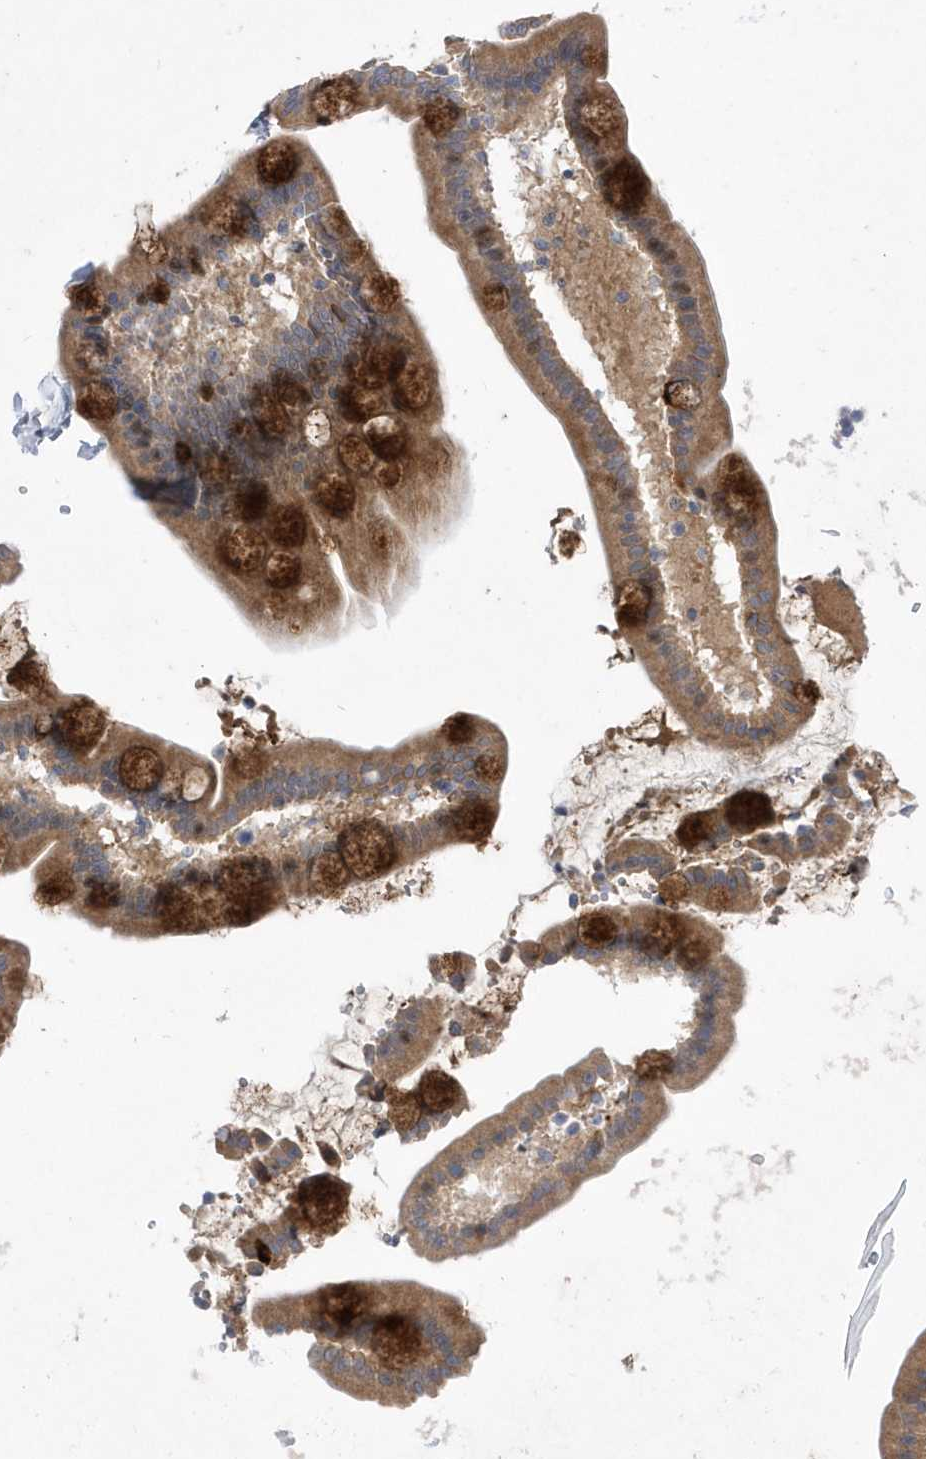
{"staining": {"intensity": "strong", "quantity": "25%-75%", "location": "cytoplasmic/membranous"}, "tissue": "duodenum", "cell_type": "Glandular cells", "image_type": "normal", "snomed": [{"axis": "morphology", "description": "Normal tissue, NOS"}, {"axis": "topography", "description": "Duodenum"}], "caption": "About 25%-75% of glandular cells in normal duodenum reveal strong cytoplasmic/membranous protein staining as visualized by brown immunohistochemical staining.", "gene": "LONRF2", "patient": {"sex": "male", "age": 54}}